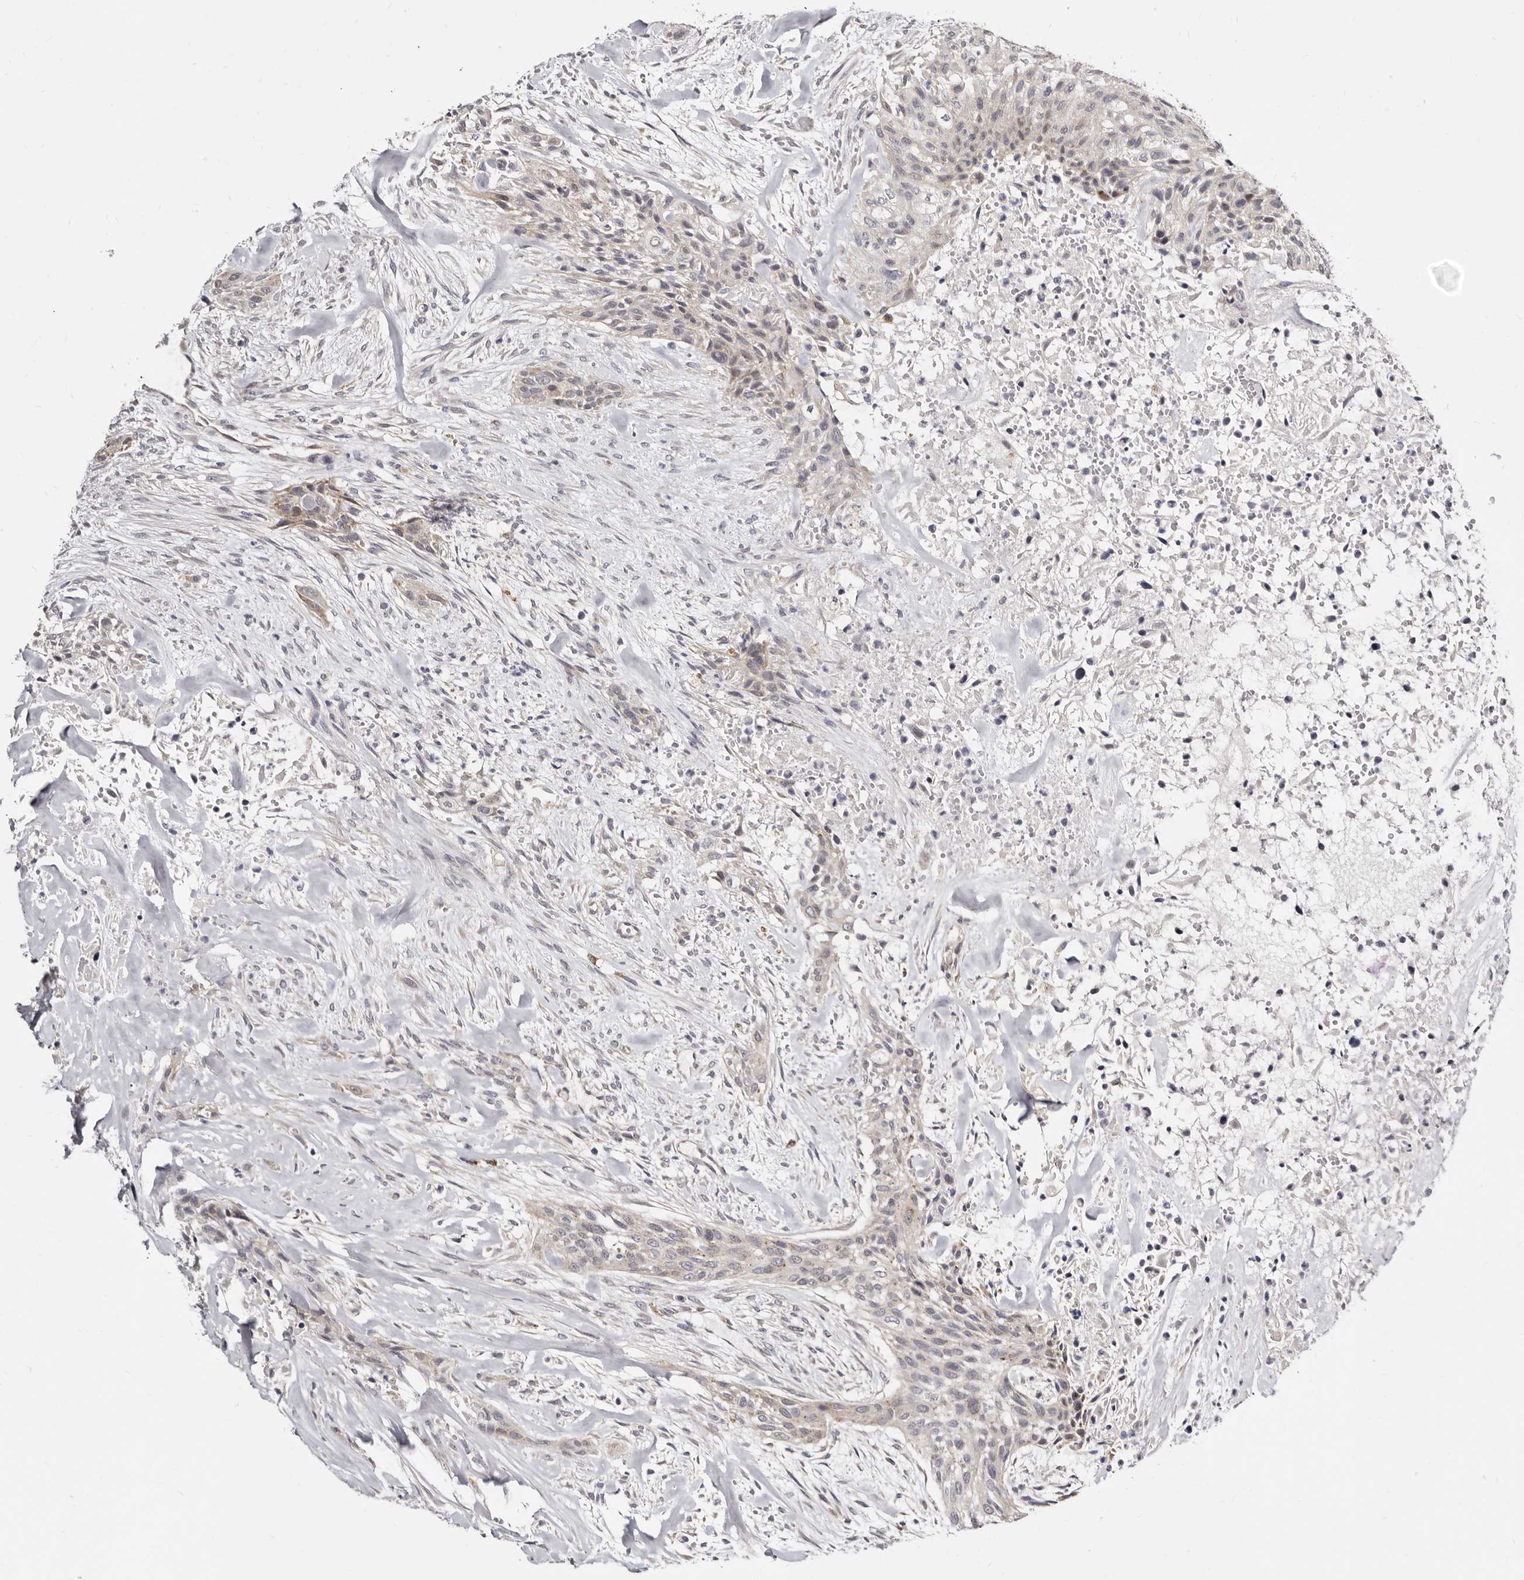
{"staining": {"intensity": "weak", "quantity": "<25%", "location": "cytoplasmic/membranous"}, "tissue": "urothelial cancer", "cell_type": "Tumor cells", "image_type": "cancer", "snomed": [{"axis": "morphology", "description": "Urothelial carcinoma, High grade"}, {"axis": "topography", "description": "Urinary bladder"}], "caption": "Protein analysis of urothelial cancer displays no significant positivity in tumor cells.", "gene": "KLHL4", "patient": {"sex": "male", "age": 35}}